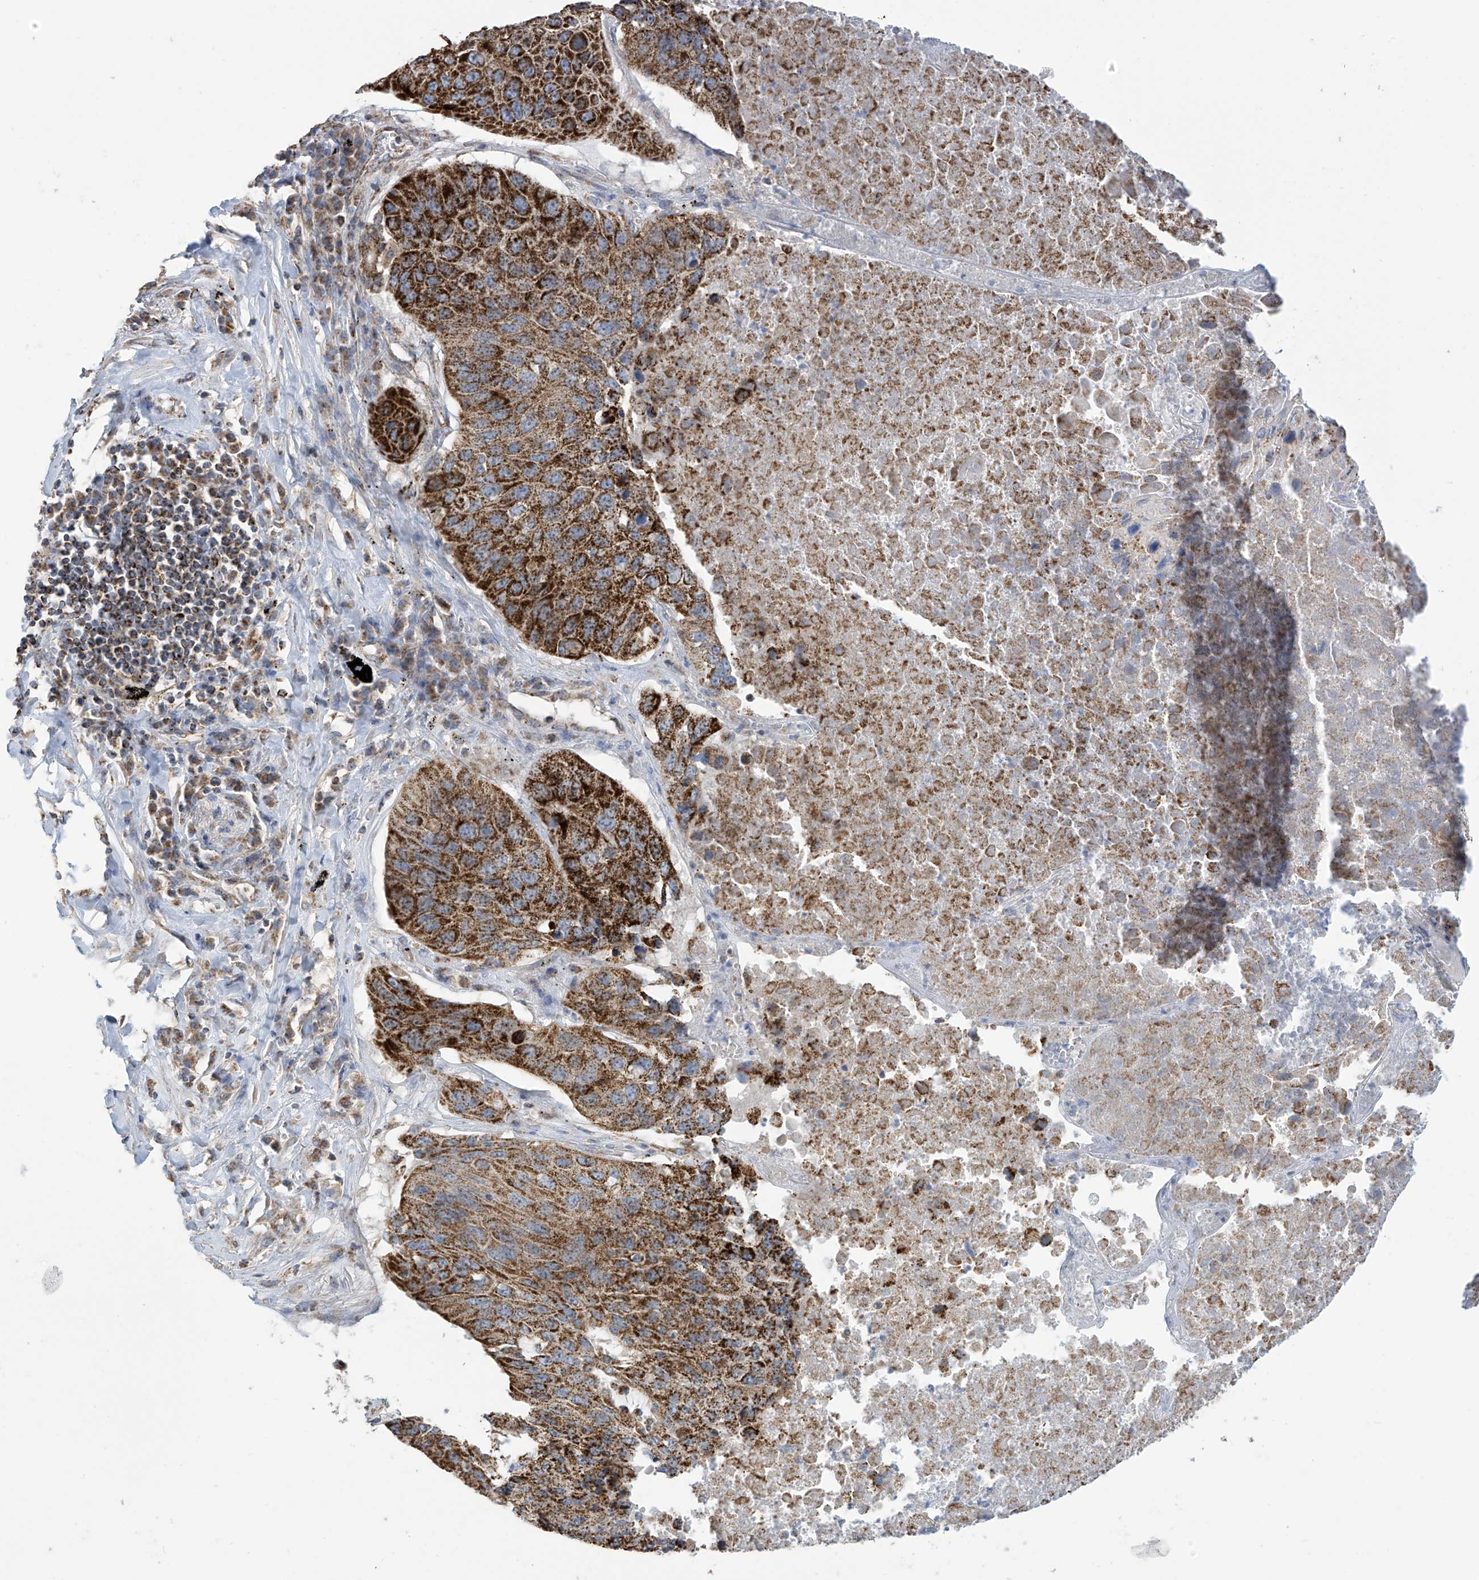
{"staining": {"intensity": "strong", "quantity": ">75%", "location": "cytoplasmic/membranous"}, "tissue": "lung cancer", "cell_type": "Tumor cells", "image_type": "cancer", "snomed": [{"axis": "morphology", "description": "Squamous cell carcinoma, NOS"}, {"axis": "topography", "description": "Lung"}], "caption": "The photomicrograph displays a brown stain indicating the presence of a protein in the cytoplasmic/membranous of tumor cells in lung cancer (squamous cell carcinoma). (Brightfield microscopy of DAB IHC at high magnification).", "gene": "PNPT1", "patient": {"sex": "male", "age": 61}}